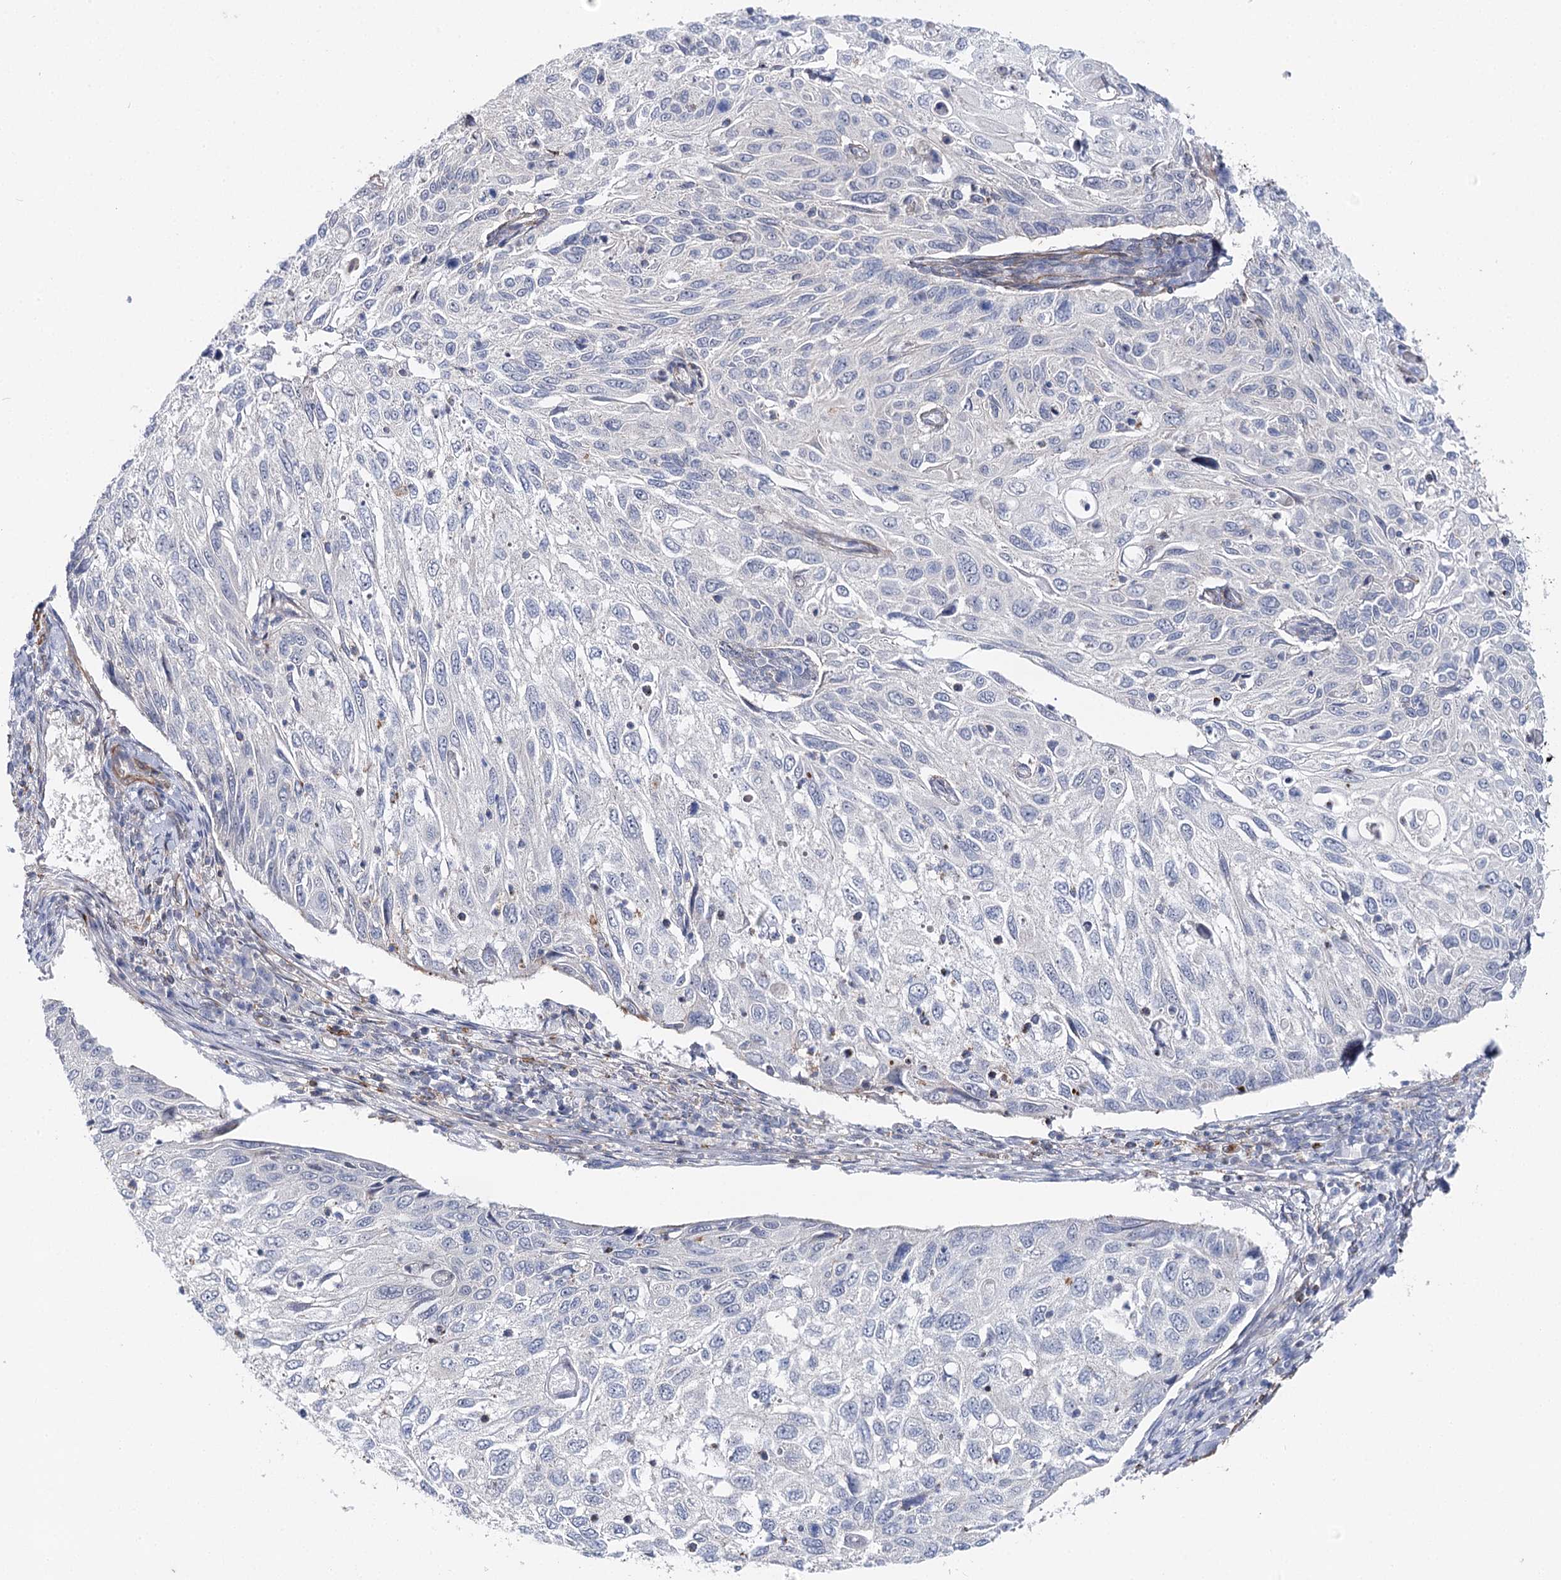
{"staining": {"intensity": "negative", "quantity": "none", "location": "none"}, "tissue": "cervical cancer", "cell_type": "Tumor cells", "image_type": "cancer", "snomed": [{"axis": "morphology", "description": "Squamous cell carcinoma, NOS"}, {"axis": "topography", "description": "Cervix"}], "caption": "A high-resolution photomicrograph shows immunohistochemistry (IHC) staining of cervical cancer (squamous cell carcinoma), which reveals no significant expression in tumor cells.", "gene": "AGXT2", "patient": {"sex": "female", "age": 70}}